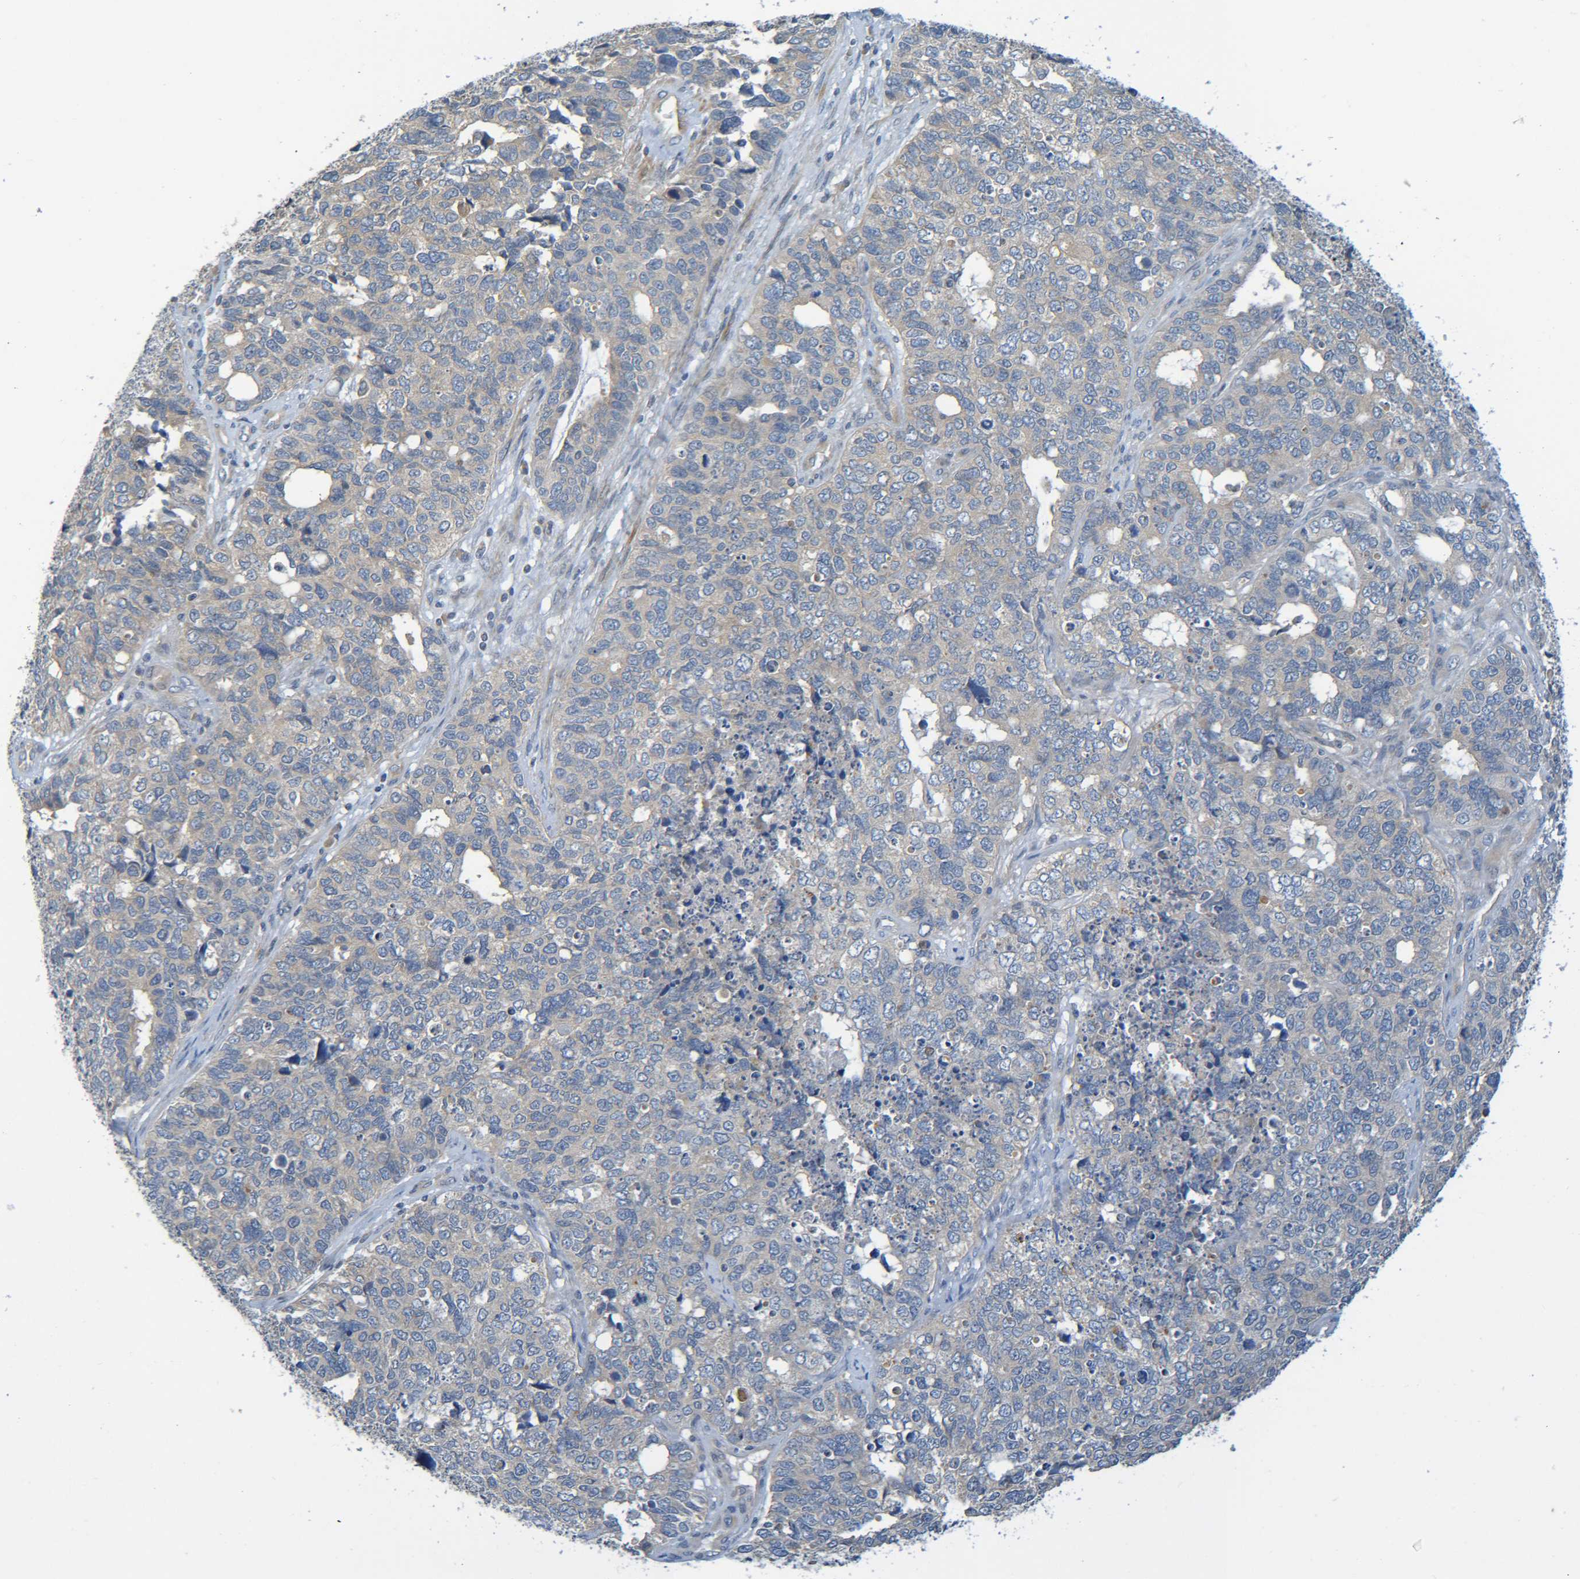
{"staining": {"intensity": "weak", "quantity": ">75%", "location": "cytoplasmic/membranous"}, "tissue": "cervical cancer", "cell_type": "Tumor cells", "image_type": "cancer", "snomed": [{"axis": "morphology", "description": "Squamous cell carcinoma, NOS"}, {"axis": "topography", "description": "Cervix"}], "caption": "Weak cytoplasmic/membranous positivity is appreciated in approximately >75% of tumor cells in cervical squamous cell carcinoma. Nuclei are stained in blue.", "gene": "CYP4F2", "patient": {"sex": "female", "age": 63}}